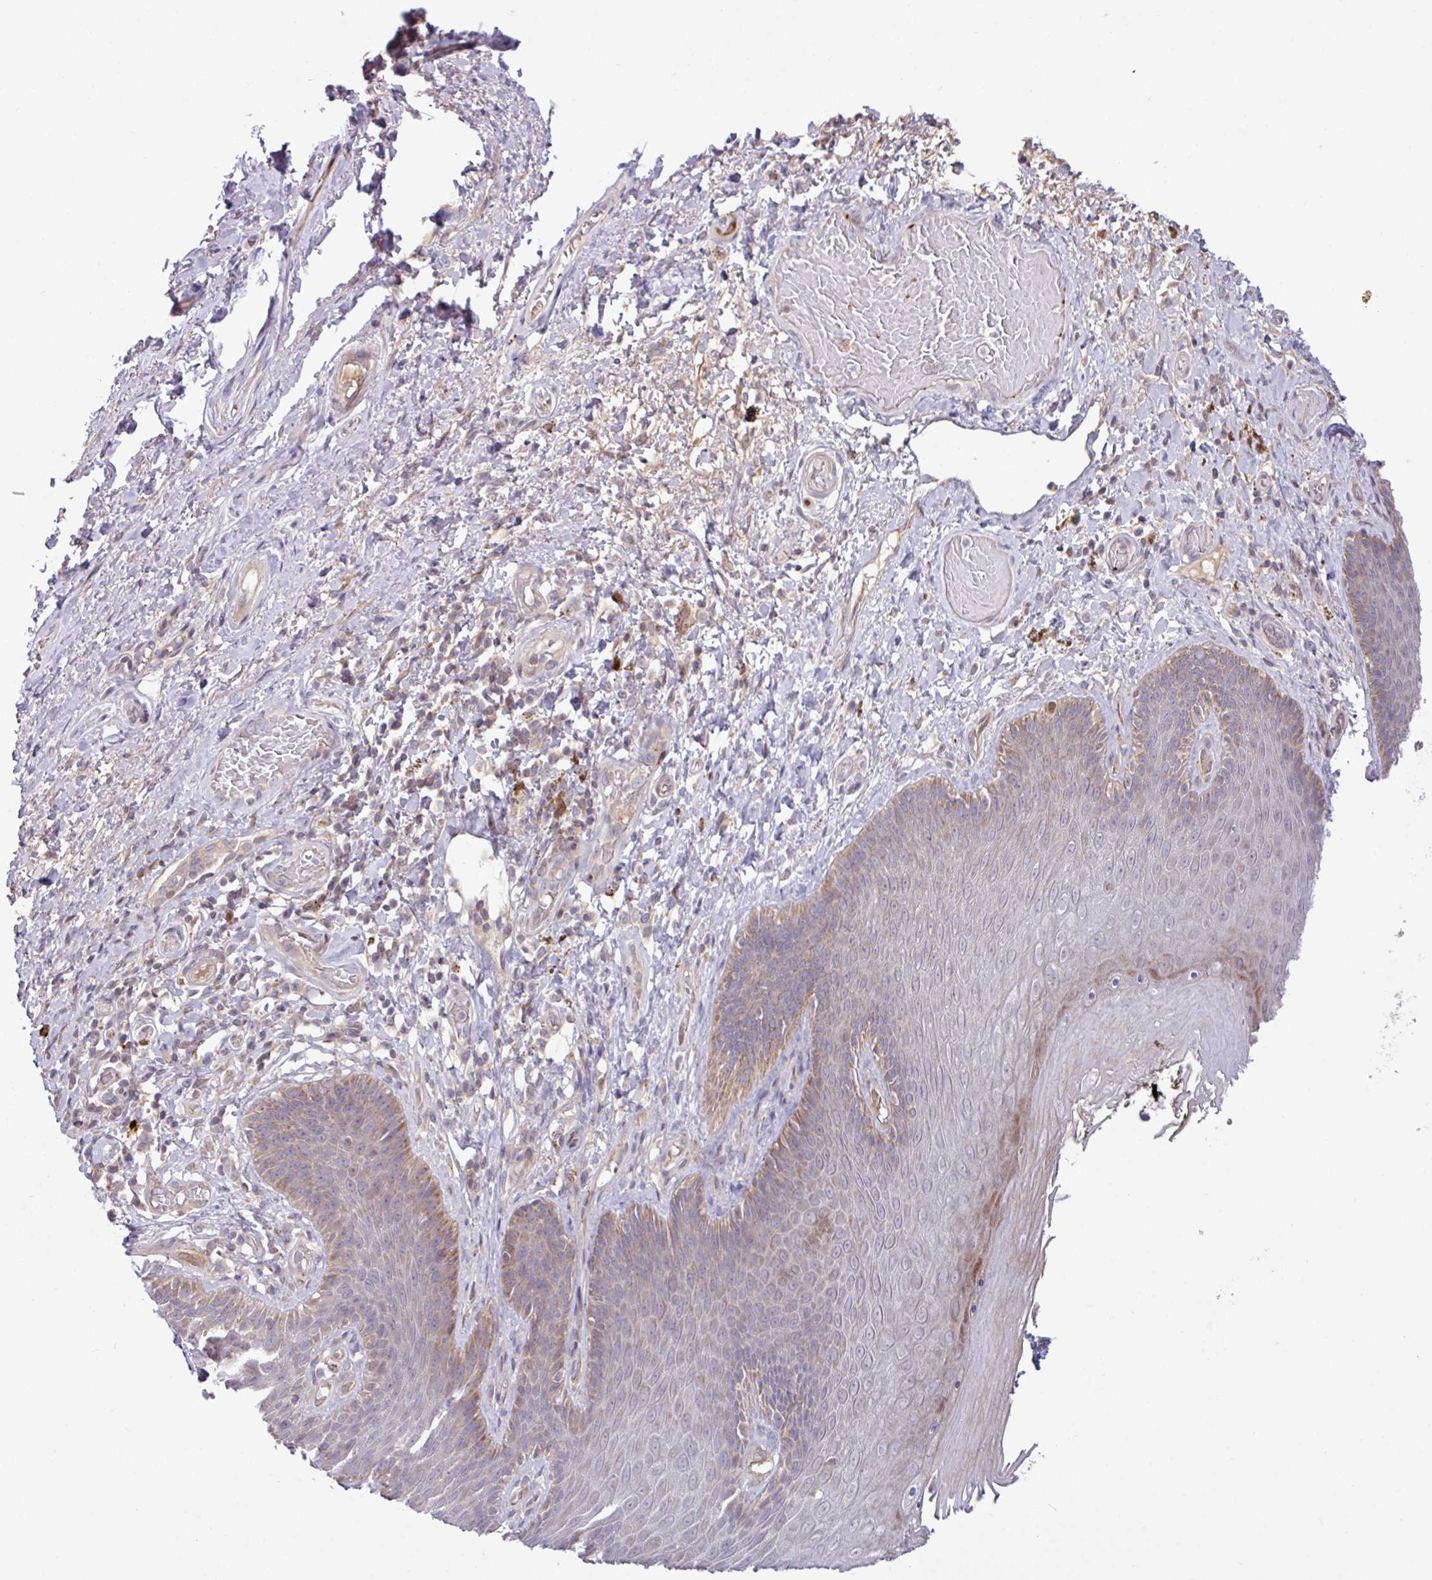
{"staining": {"intensity": "weak", "quantity": "<25%", "location": "cytoplasmic/membranous"}, "tissue": "skin", "cell_type": "Epidermal cells", "image_type": "normal", "snomed": [{"axis": "morphology", "description": "Normal tissue, NOS"}, {"axis": "topography", "description": "Anal"}, {"axis": "topography", "description": "Peripheral nerve tissue"}], "caption": "This is an IHC micrograph of normal human skin. There is no staining in epidermal cells.", "gene": "B4GALNT4", "patient": {"sex": "male", "age": 53}}